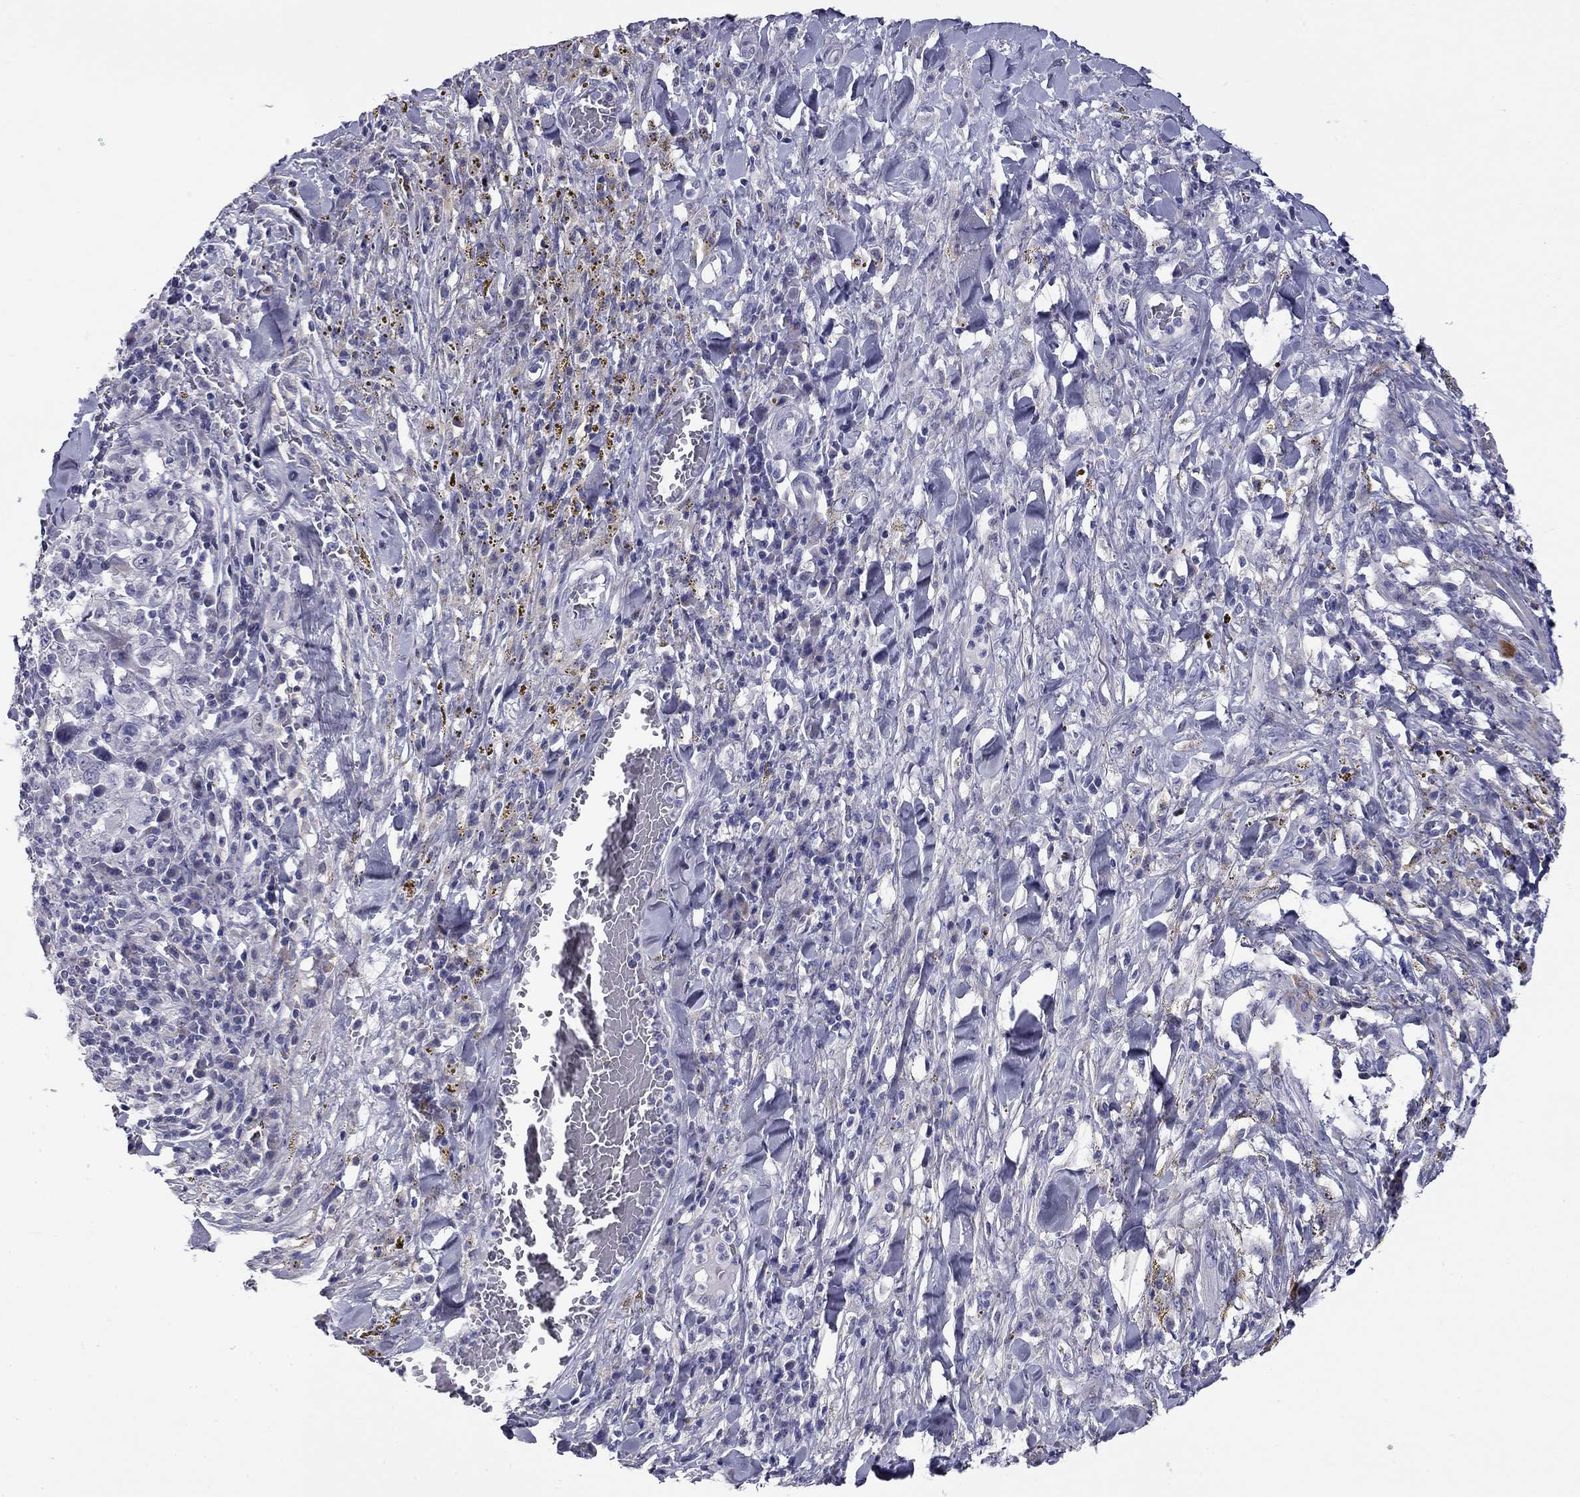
{"staining": {"intensity": "negative", "quantity": "none", "location": "none"}, "tissue": "melanoma", "cell_type": "Tumor cells", "image_type": "cancer", "snomed": [{"axis": "morphology", "description": "Malignant melanoma, NOS"}, {"axis": "topography", "description": "Skin"}], "caption": "This is a photomicrograph of immunohistochemistry staining of melanoma, which shows no staining in tumor cells.", "gene": "C8orf88", "patient": {"sex": "female", "age": 91}}